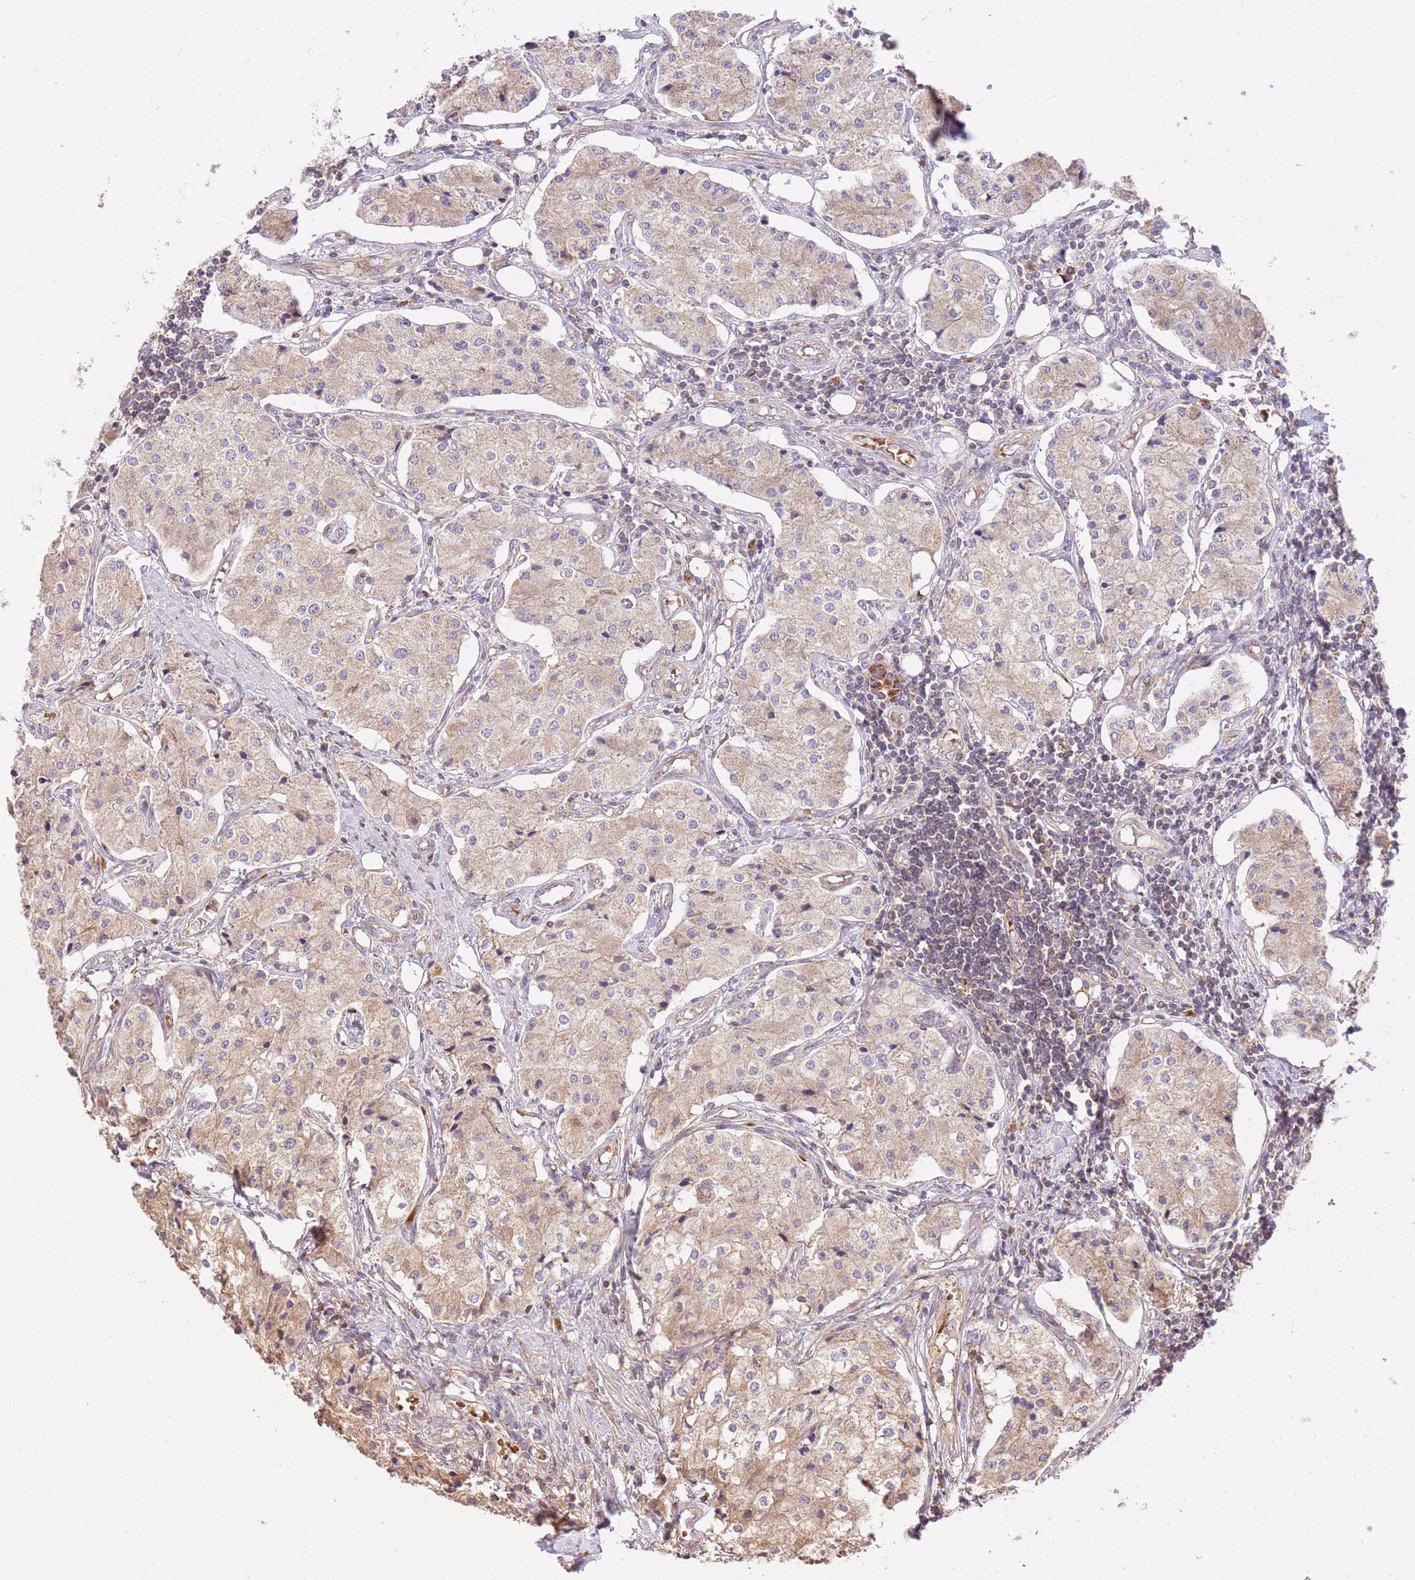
{"staining": {"intensity": "weak", "quantity": "25%-75%", "location": "cytoplasmic/membranous"}, "tissue": "carcinoid", "cell_type": "Tumor cells", "image_type": "cancer", "snomed": [{"axis": "morphology", "description": "Carcinoid, malignant, NOS"}, {"axis": "topography", "description": "Colon"}], "caption": "Protein expression analysis of carcinoid (malignant) shows weak cytoplasmic/membranous positivity in approximately 25%-75% of tumor cells.", "gene": "SPATA2L", "patient": {"sex": "female", "age": 52}}